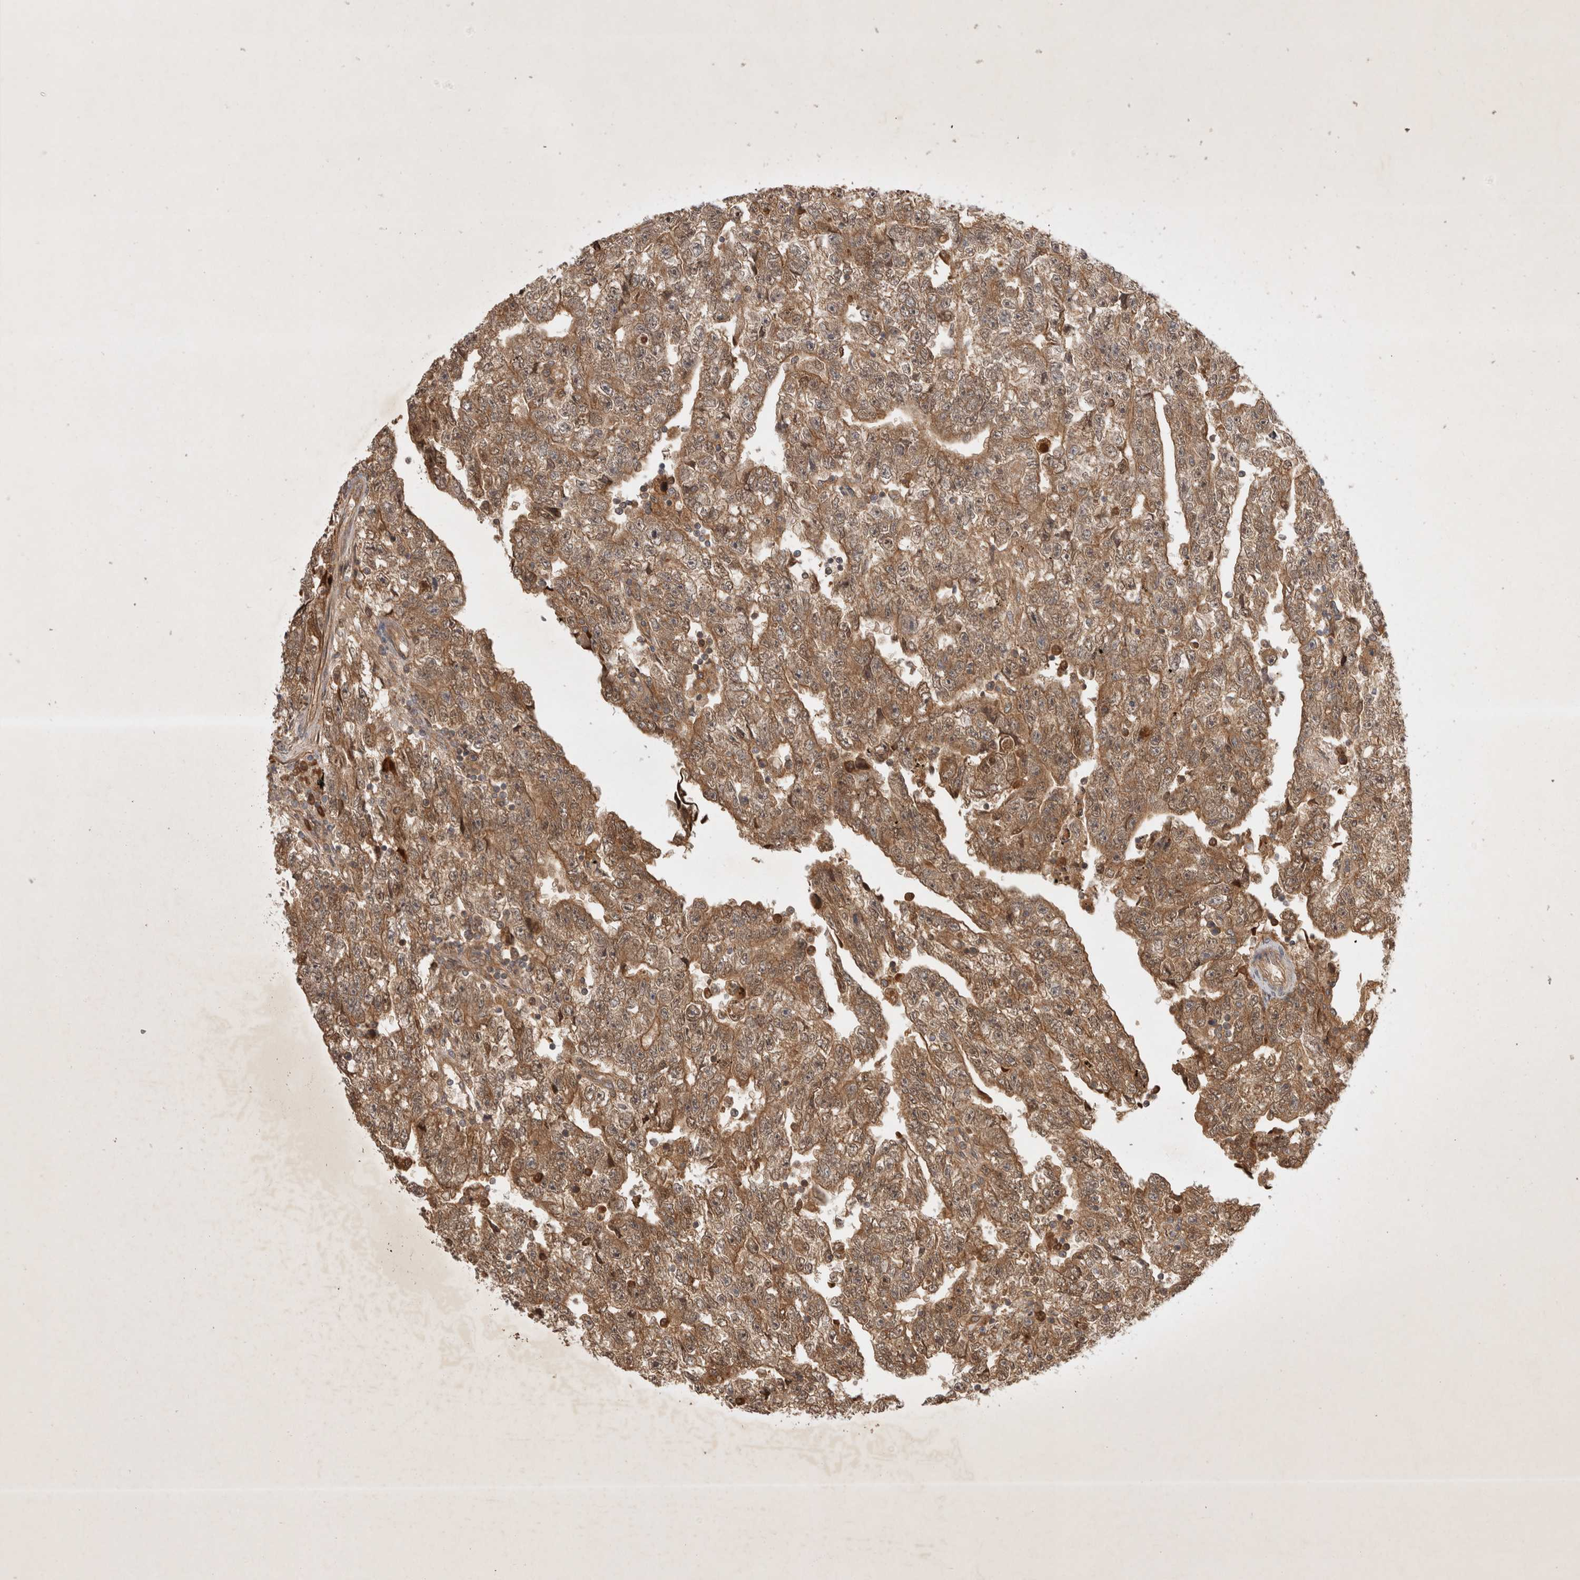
{"staining": {"intensity": "moderate", "quantity": ">75%", "location": "cytoplasmic/membranous,nuclear"}, "tissue": "testis cancer", "cell_type": "Tumor cells", "image_type": "cancer", "snomed": [{"axis": "morphology", "description": "Carcinoma, Embryonal, NOS"}, {"axis": "topography", "description": "Testis"}], "caption": "About >75% of tumor cells in embryonal carcinoma (testis) reveal moderate cytoplasmic/membranous and nuclear protein expression as visualized by brown immunohistochemical staining.", "gene": "YES1", "patient": {"sex": "male", "age": 25}}